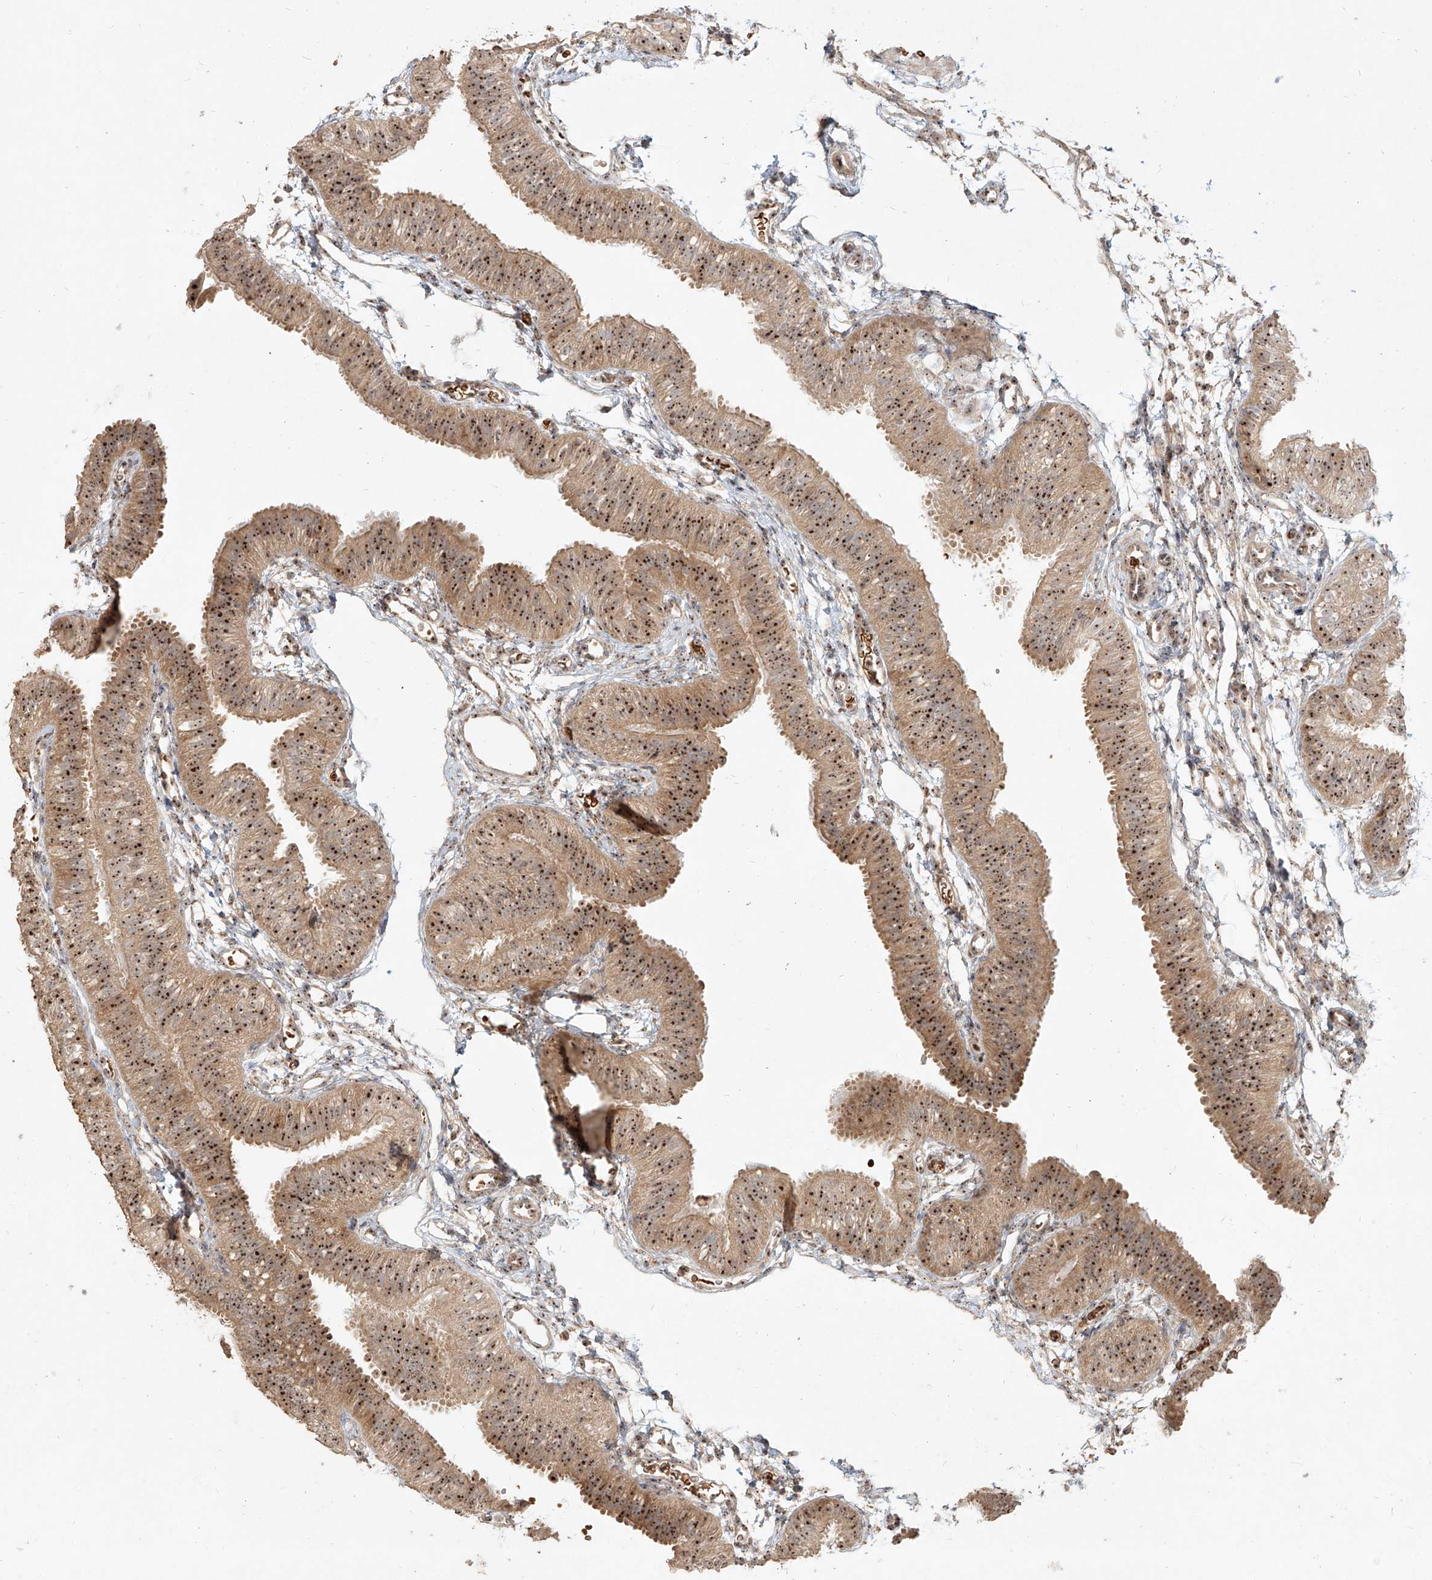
{"staining": {"intensity": "moderate", "quantity": ">75%", "location": "cytoplasmic/membranous,nuclear"}, "tissue": "fallopian tube", "cell_type": "Glandular cells", "image_type": "normal", "snomed": [{"axis": "morphology", "description": "Normal tissue, NOS"}, {"axis": "topography", "description": "Fallopian tube"}], "caption": "Protein staining of unremarkable fallopian tube reveals moderate cytoplasmic/membranous,nuclear expression in approximately >75% of glandular cells.", "gene": "BYSL", "patient": {"sex": "female", "age": 35}}